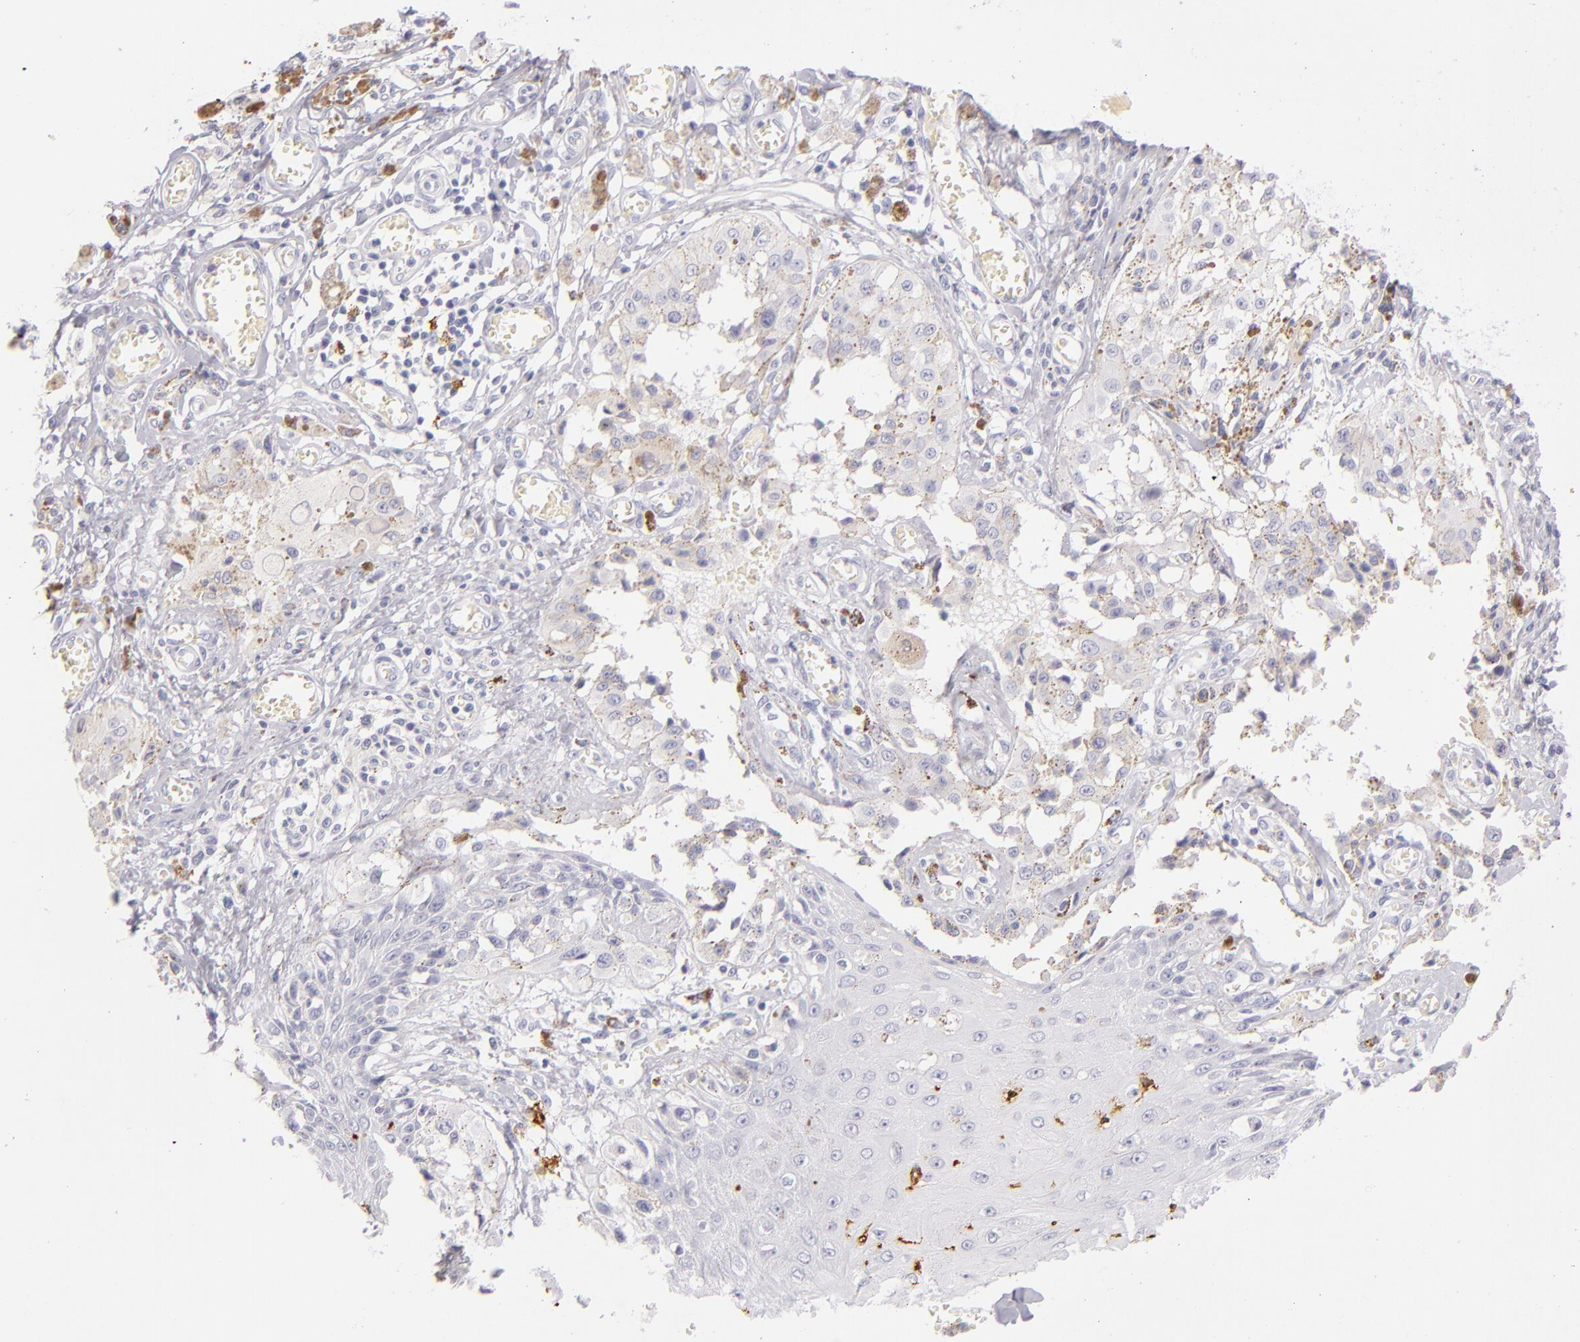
{"staining": {"intensity": "negative", "quantity": "none", "location": "none"}, "tissue": "melanoma", "cell_type": "Tumor cells", "image_type": "cancer", "snomed": [{"axis": "morphology", "description": "Malignant melanoma, NOS"}, {"axis": "topography", "description": "Skin"}], "caption": "Photomicrograph shows no significant protein staining in tumor cells of malignant melanoma.", "gene": "CD207", "patient": {"sex": "female", "age": 82}}